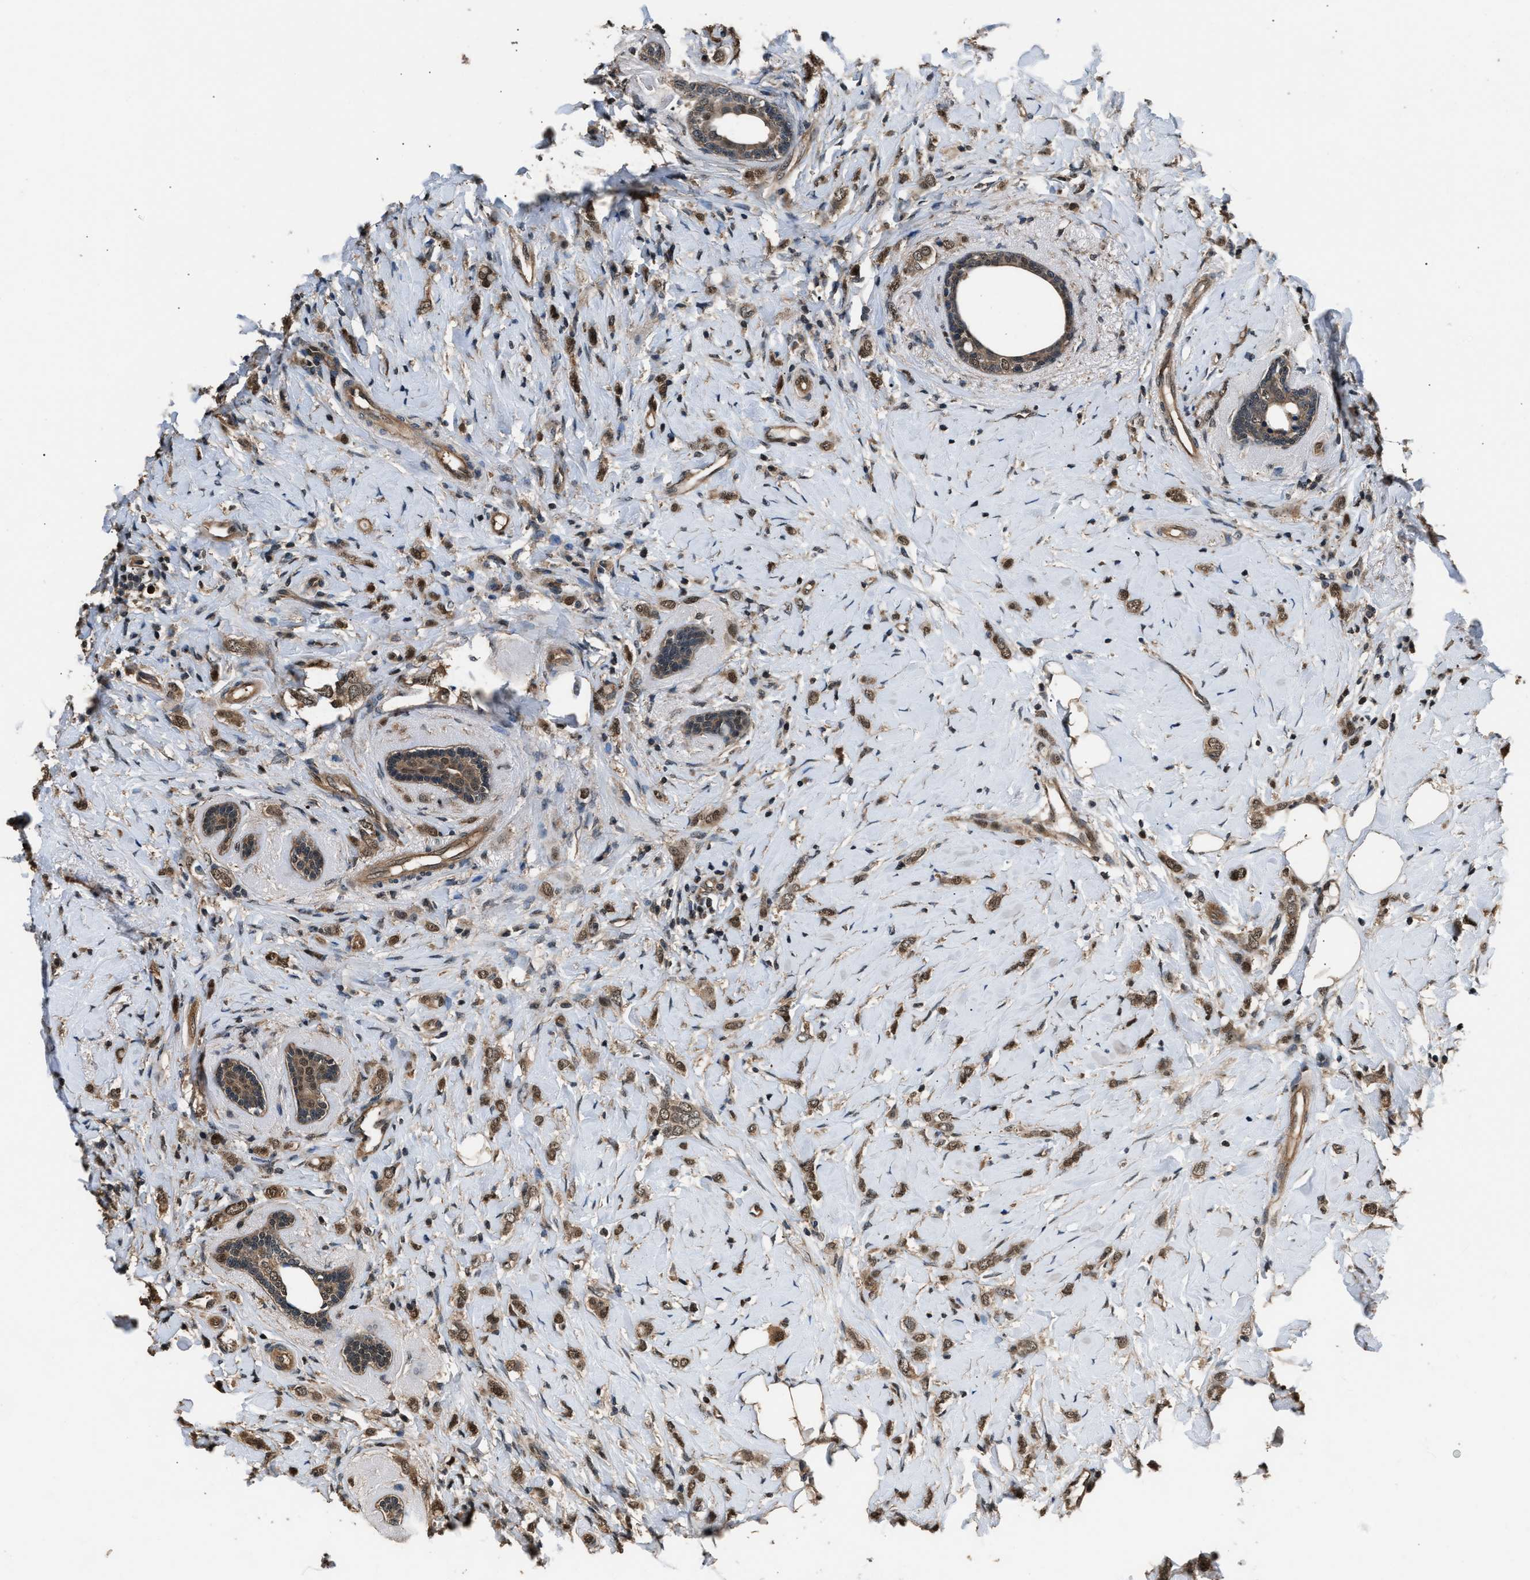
{"staining": {"intensity": "moderate", "quantity": ">75%", "location": "cytoplasmic/membranous,nuclear"}, "tissue": "breast cancer", "cell_type": "Tumor cells", "image_type": "cancer", "snomed": [{"axis": "morphology", "description": "Normal tissue, NOS"}, {"axis": "morphology", "description": "Lobular carcinoma"}, {"axis": "topography", "description": "Breast"}], "caption": "Brown immunohistochemical staining in human breast lobular carcinoma shows moderate cytoplasmic/membranous and nuclear positivity in about >75% of tumor cells.", "gene": "DFFA", "patient": {"sex": "female", "age": 47}}